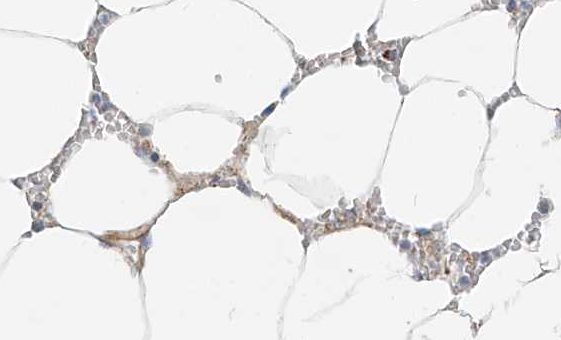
{"staining": {"intensity": "moderate", "quantity": "<25%", "location": "cytoplasmic/membranous"}, "tissue": "bone marrow", "cell_type": "Hematopoietic cells", "image_type": "normal", "snomed": [{"axis": "morphology", "description": "Normal tissue, NOS"}, {"axis": "topography", "description": "Bone marrow"}], "caption": "Protein staining of benign bone marrow shows moderate cytoplasmic/membranous positivity in about <25% of hematopoietic cells.", "gene": "CST9", "patient": {"sex": "male", "age": 70}}